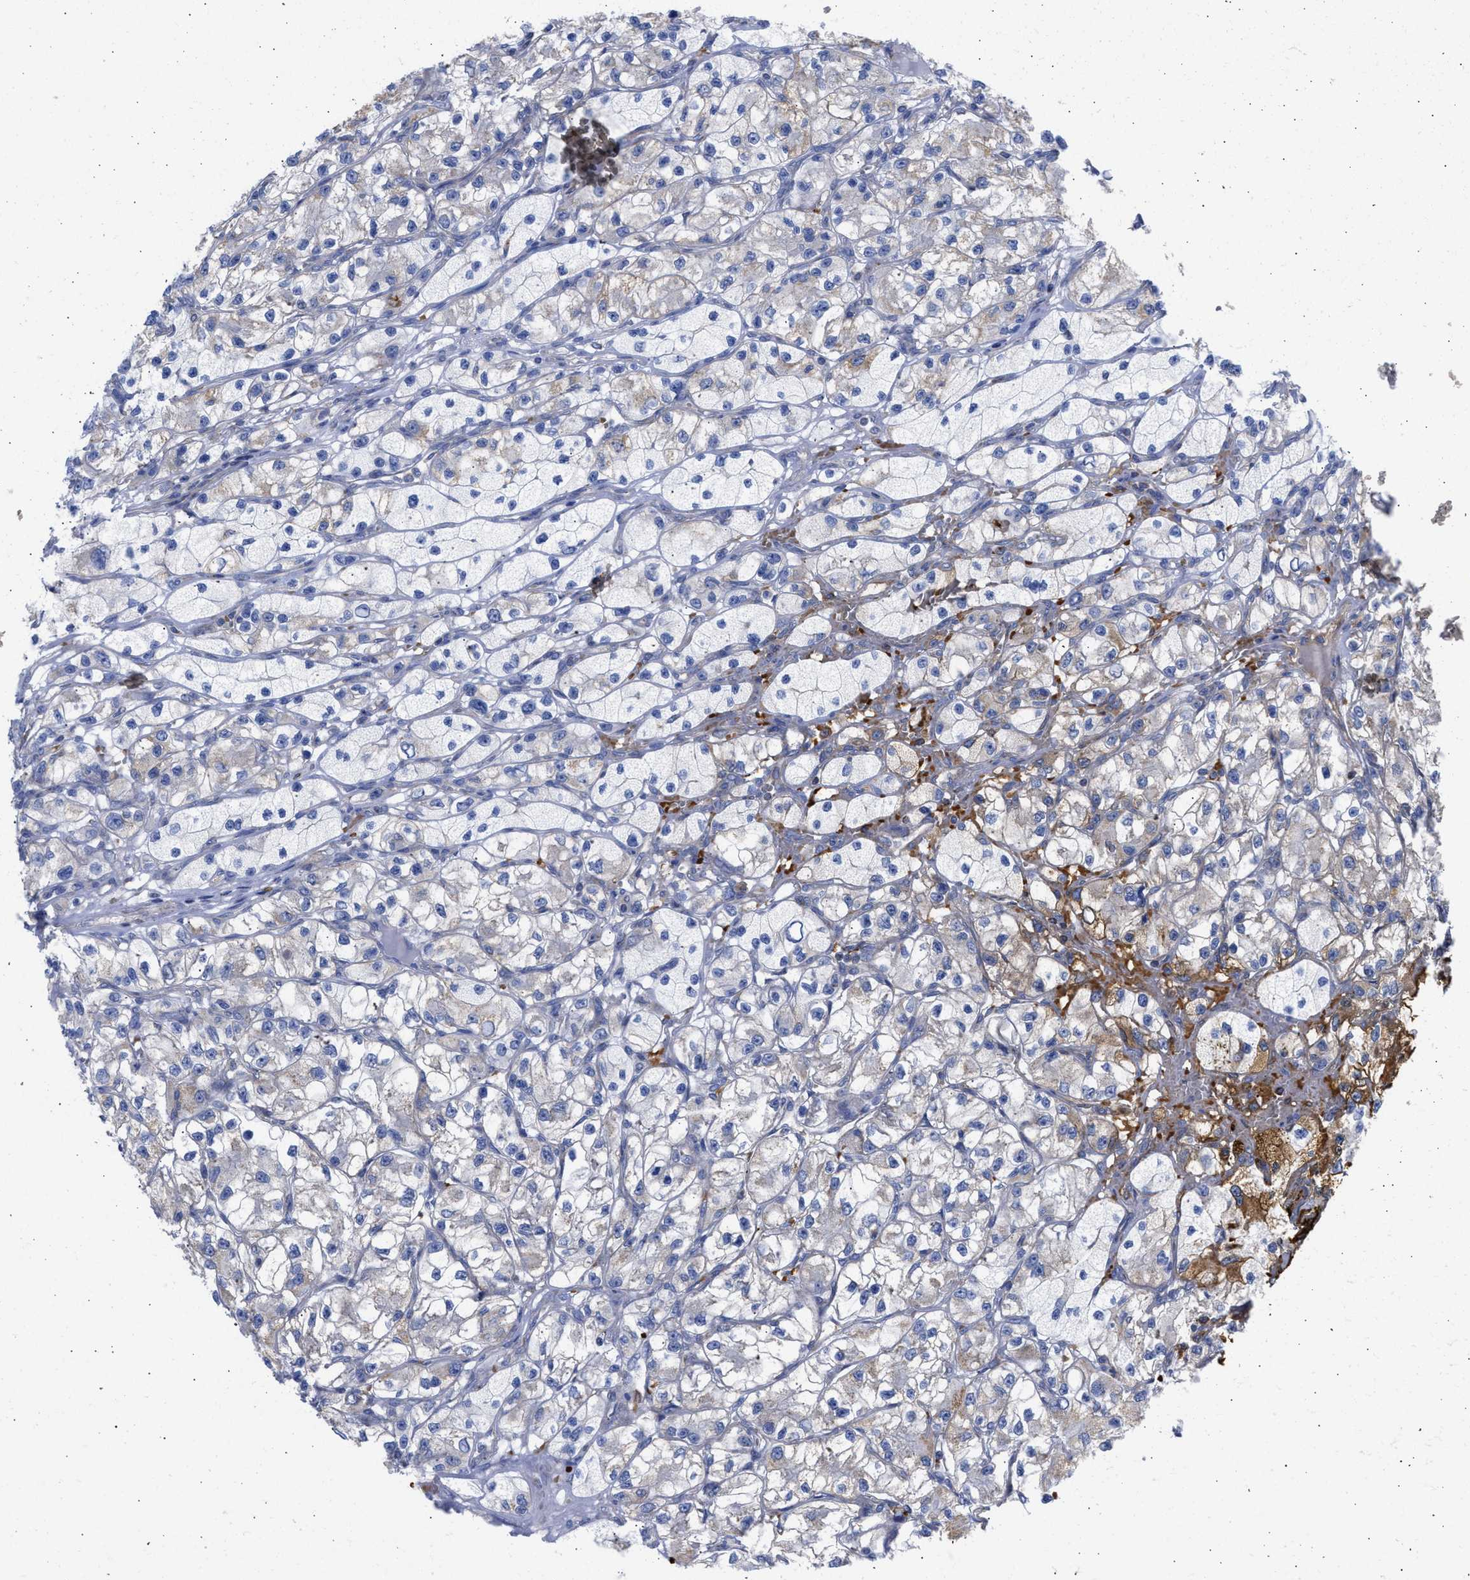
{"staining": {"intensity": "moderate", "quantity": "<25%", "location": "cytoplasmic/membranous"}, "tissue": "renal cancer", "cell_type": "Tumor cells", "image_type": "cancer", "snomed": [{"axis": "morphology", "description": "Adenocarcinoma, NOS"}, {"axis": "topography", "description": "Kidney"}], "caption": "An immunohistochemistry micrograph of tumor tissue is shown. Protein staining in brown shows moderate cytoplasmic/membranous positivity in adenocarcinoma (renal) within tumor cells.", "gene": "BTG3", "patient": {"sex": "female", "age": 57}}